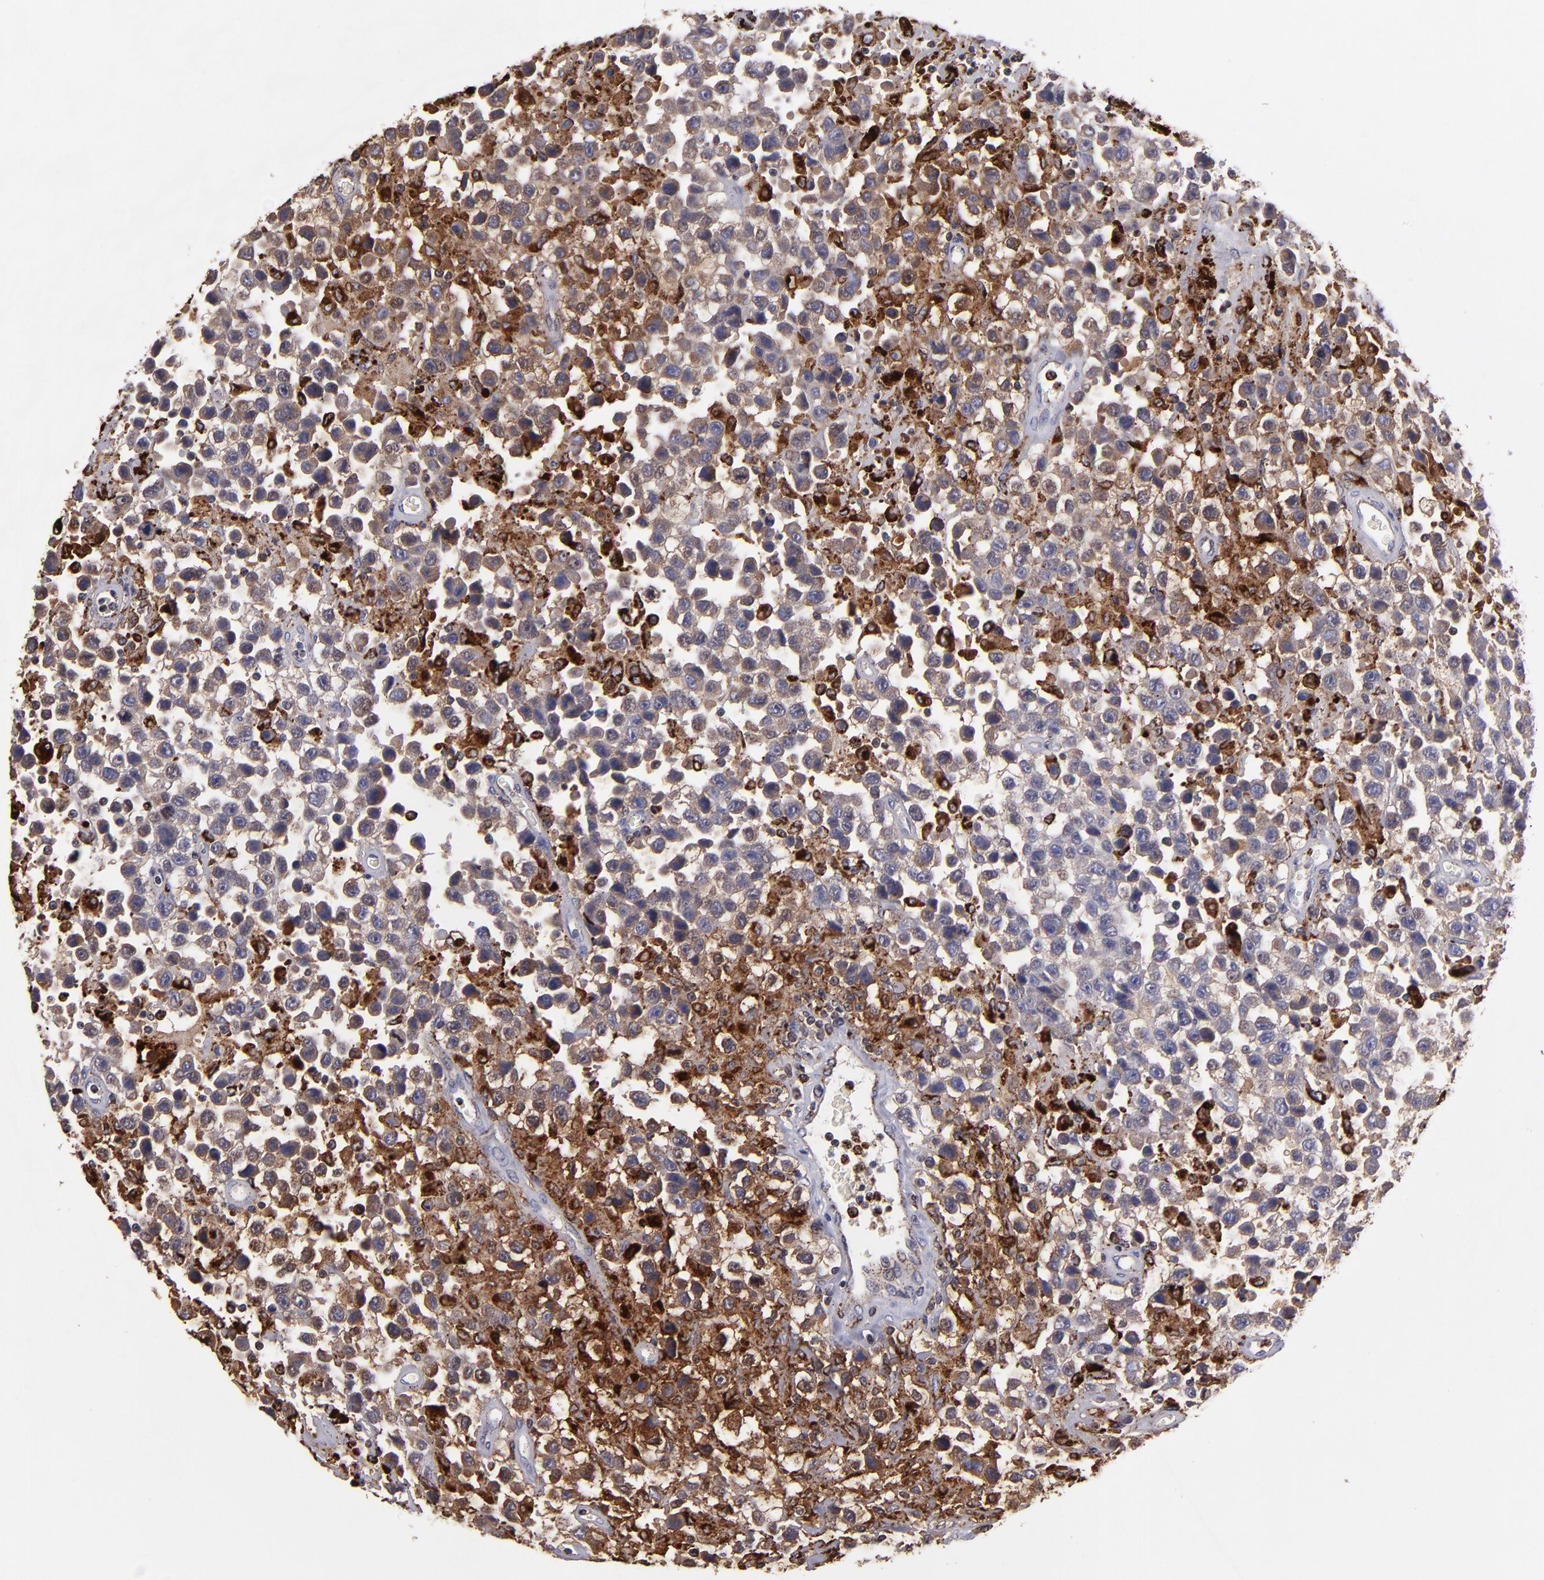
{"staining": {"intensity": "strong", "quantity": "25%-75%", "location": "cytoplasmic/membranous"}, "tissue": "testis cancer", "cell_type": "Tumor cells", "image_type": "cancer", "snomed": [{"axis": "morphology", "description": "Seminoma, NOS"}, {"axis": "topography", "description": "Testis"}], "caption": "IHC of testis seminoma displays high levels of strong cytoplasmic/membranous expression in about 25%-75% of tumor cells.", "gene": "CTSS", "patient": {"sex": "male", "age": 43}}